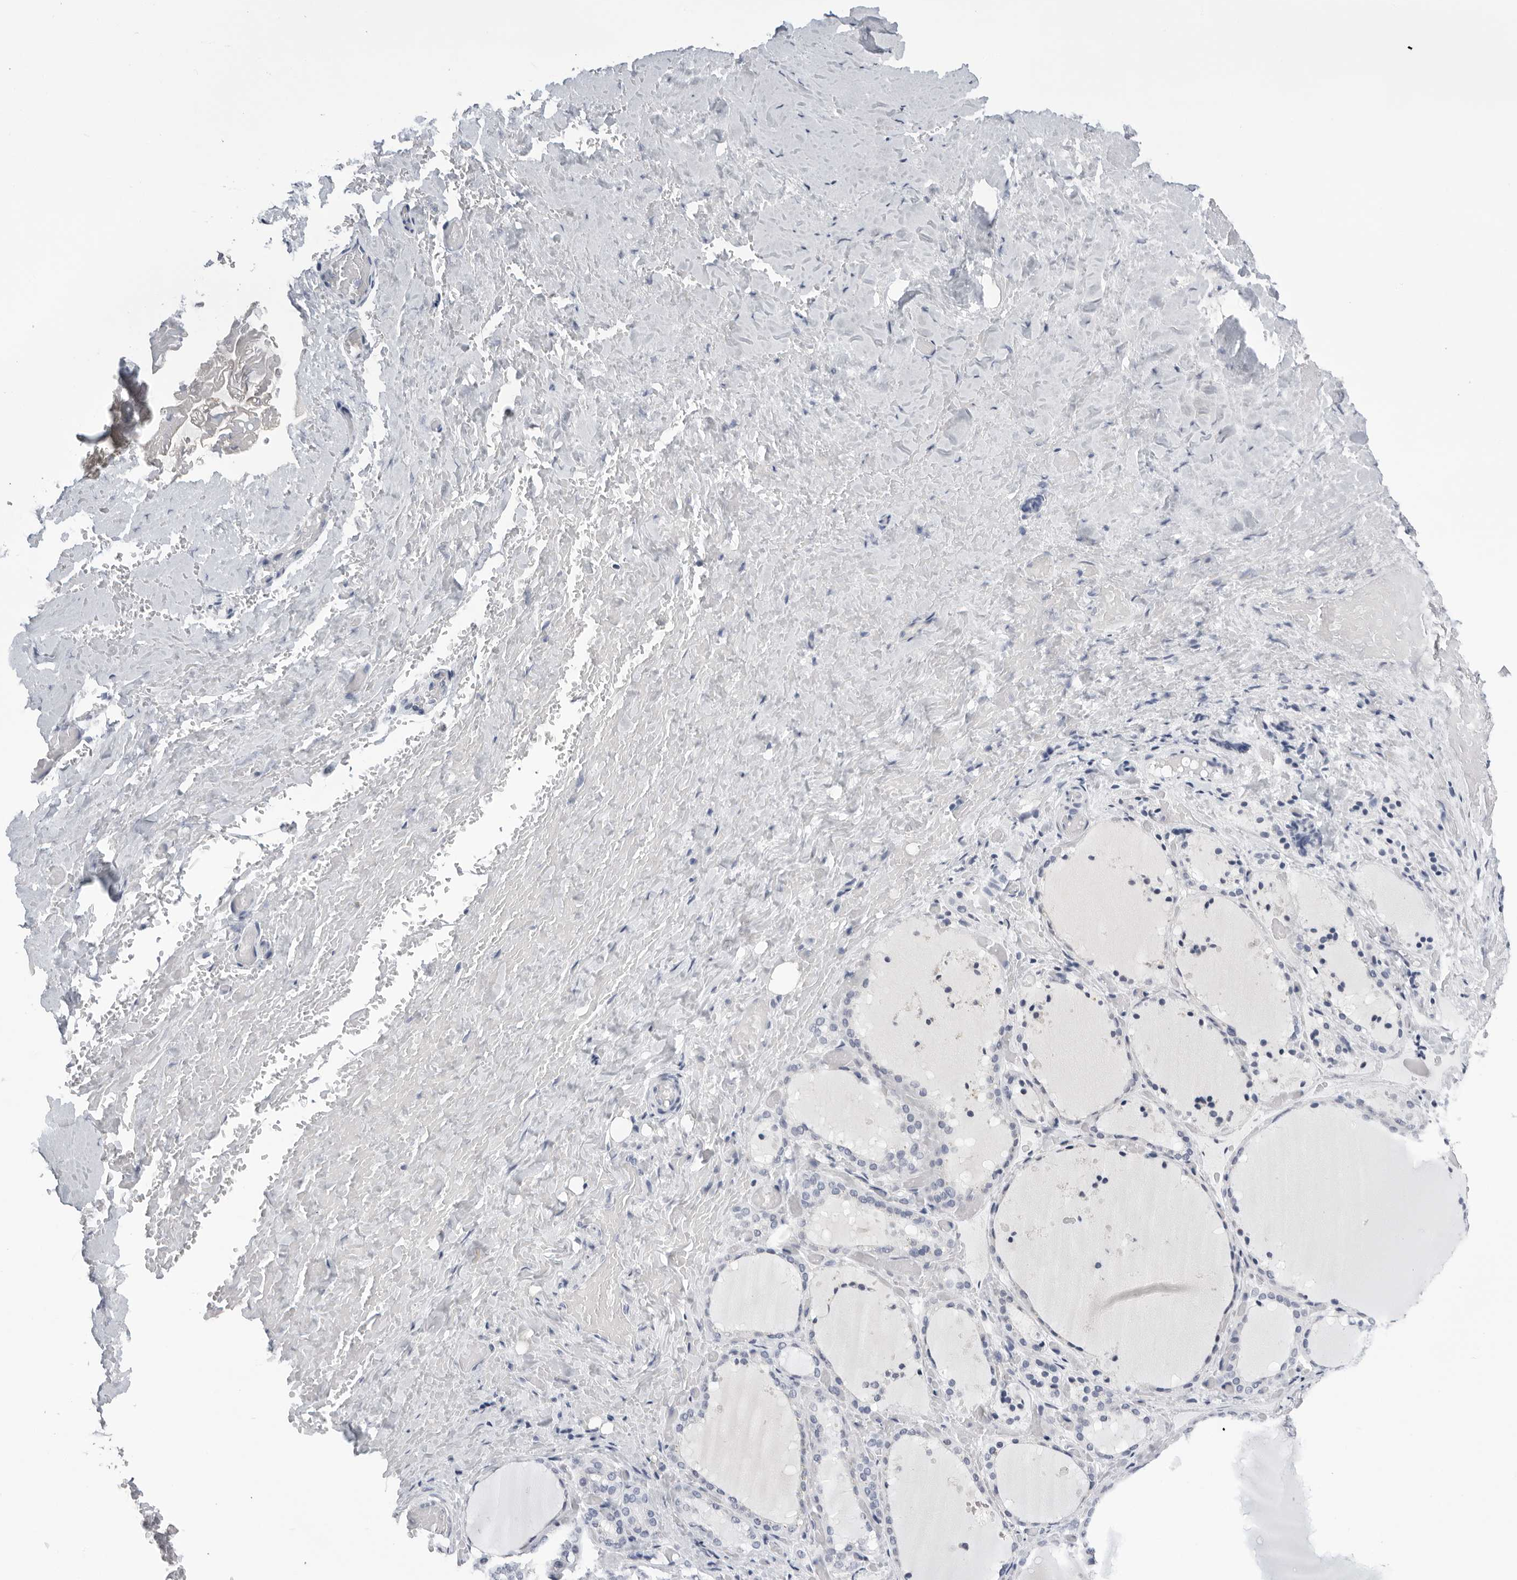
{"staining": {"intensity": "negative", "quantity": "none", "location": "none"}, "tissue": "thyroid gland", "cell_type": "Glandular cells", "image_type": "normal", "snomed": [{"axis": "morphology", "description": "Normal tissue, NOS"}, {"axis": "topography", "description": "Thyroid gland"}], "caption": "Immunohistochemical staining of normal human thyroid gland exhibits no significant expression in glandular cells. (IHC, brightfield microscopy, high magnification).", "gene": "ZNF502", "patient": {"sex": "female", "age": 44}}